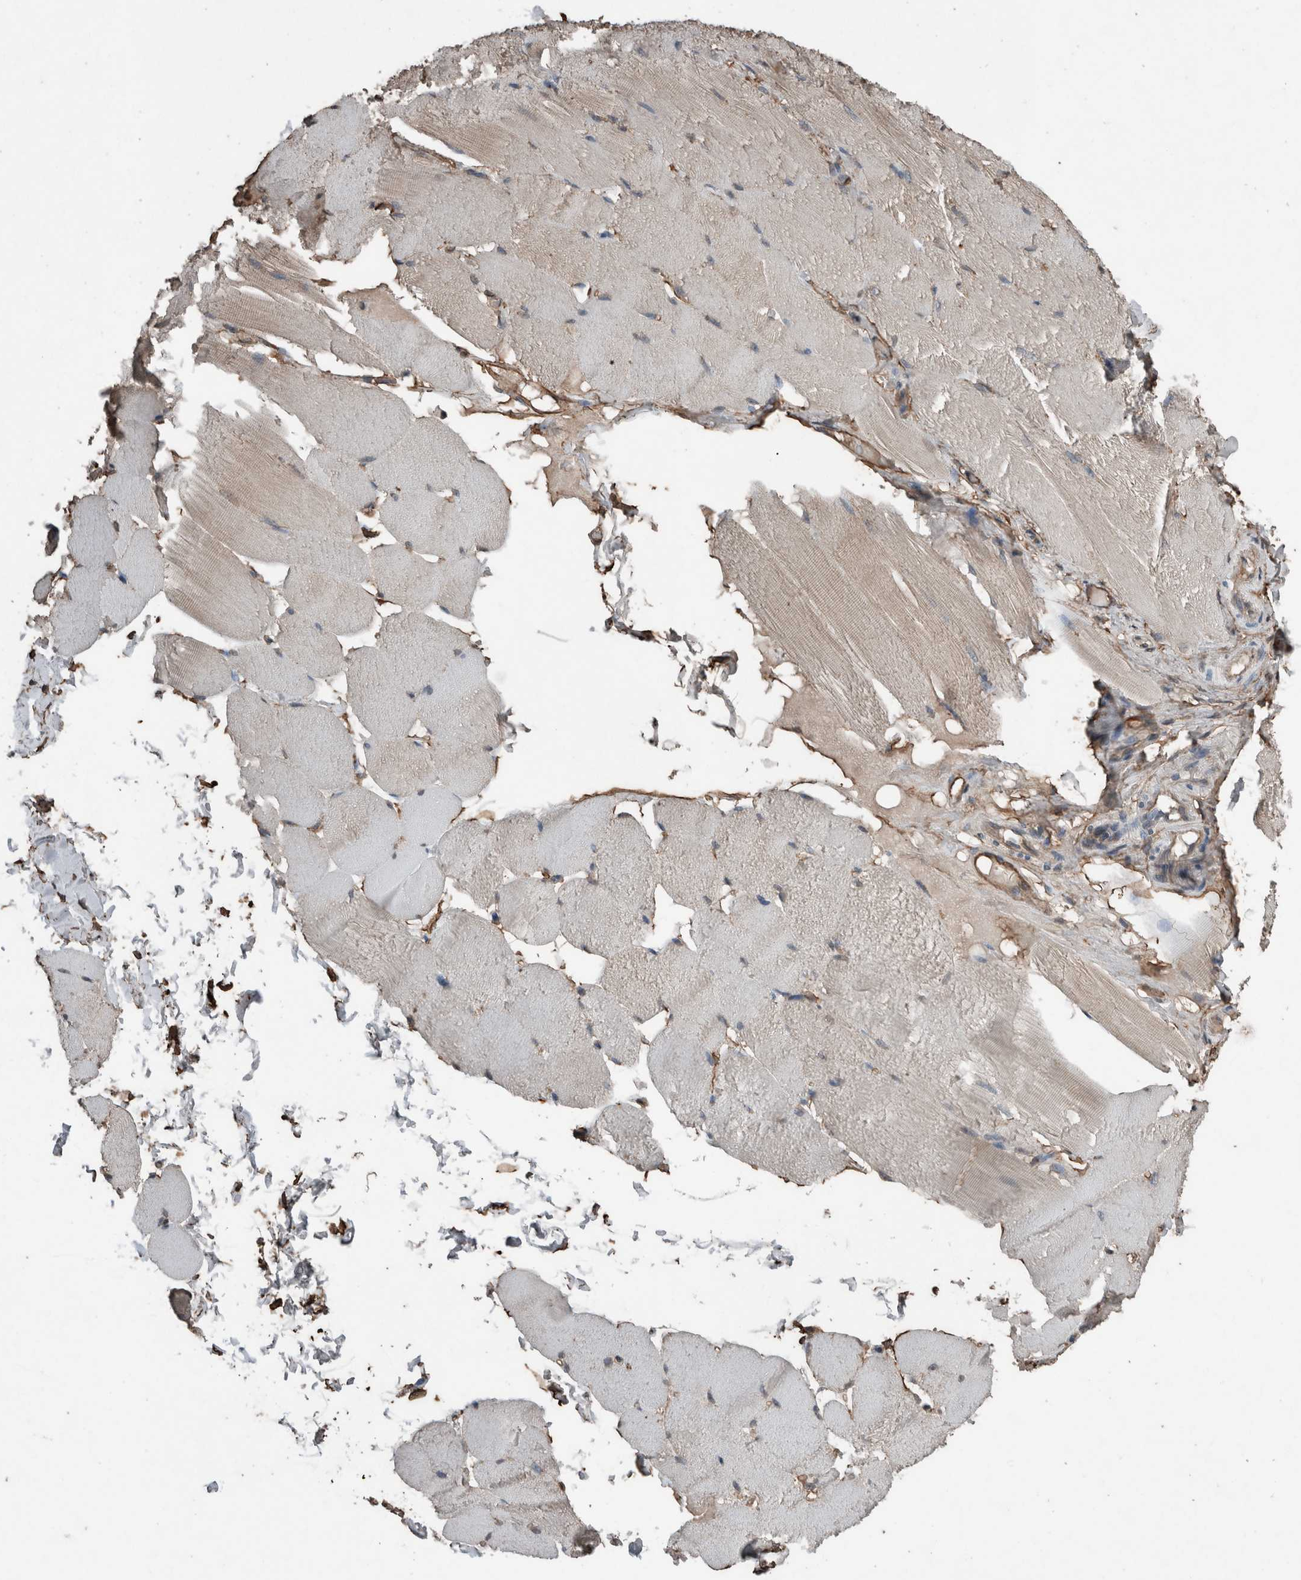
{"staining": {"intensity": "negative", "quantity": "none", "location": "none"}, "tissue": "skeletal muscle", "cell_type": "Myocytes", "image_type": "normal", "snomed": [{"axis": "morphology", "description": "Normal tissue, NOS"}, {"axis": "topography", "description": "Skin"}, {"axis": "topography", "description": "Skeletal muscle"}], "caption": "The image shows no significant positivity in myocytes of skeletal muscle. The staining was performed using DAB to visualize the protein expression in brown, while the nuclei were stained in blue with hematoxylin (Magnification: 20x).", "gene": "S100A10", "patient": {"sex": "male", "age": 83}}